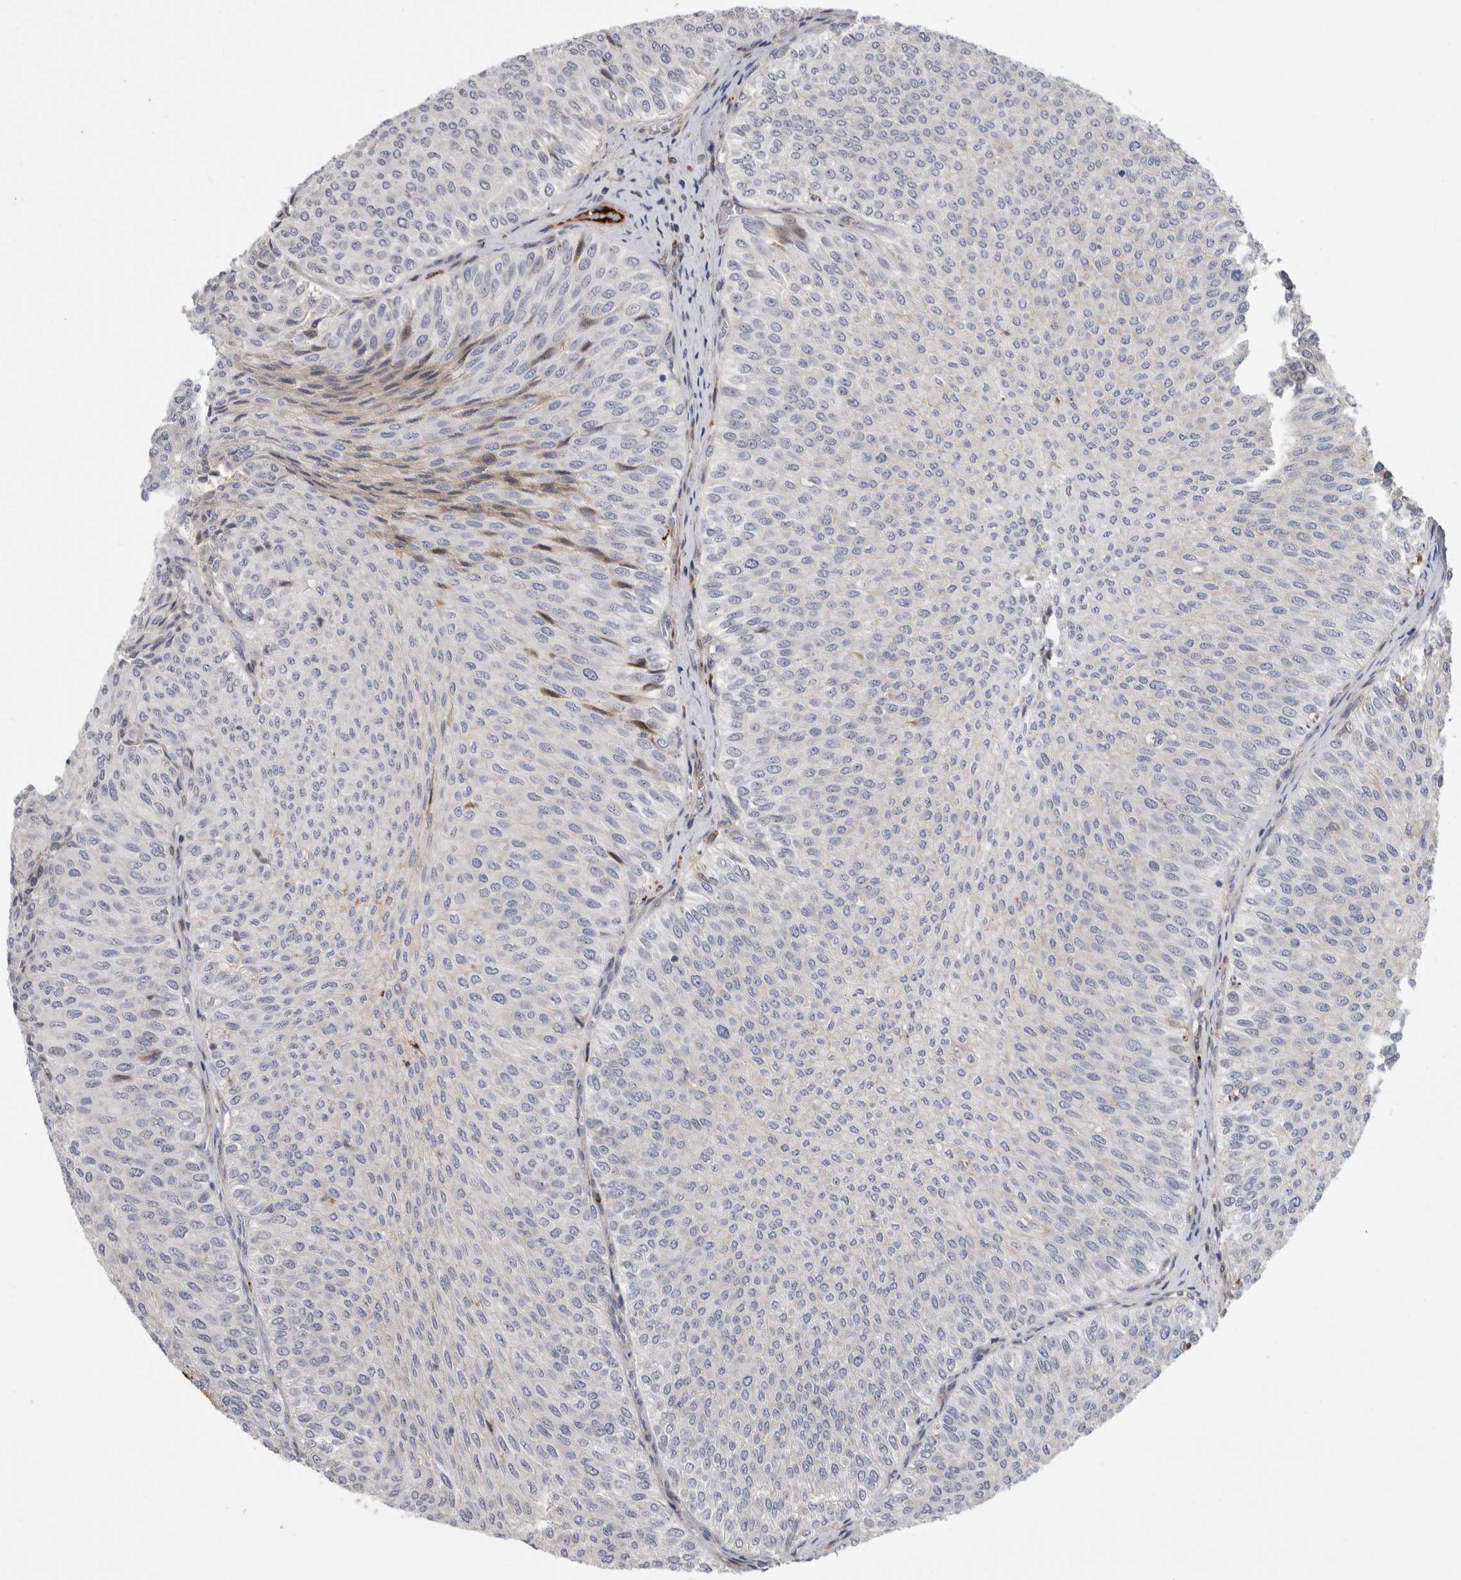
{"staining": {"intensity": "weak", "quantity": "<25%", "location": "cytoplasmic/membranous"}, "tissue": "urothelial cancer", "cell_type": "Tumor cells", "image_type": "cancer", "snomed": [{"axis": "morphology", "description": "Urothelial carcinoma, Low grade"}, {"axis": "topography", "description": "Urinary bladder"}], "caption": "High power microscopy histopathology image of an immunohistochemistry (IHC) micrograph of urothelial cancer, revealing no significant staining in tumor cells.", "gene": "PSMG3", "patient": {"sex": "male", "age": 78}}